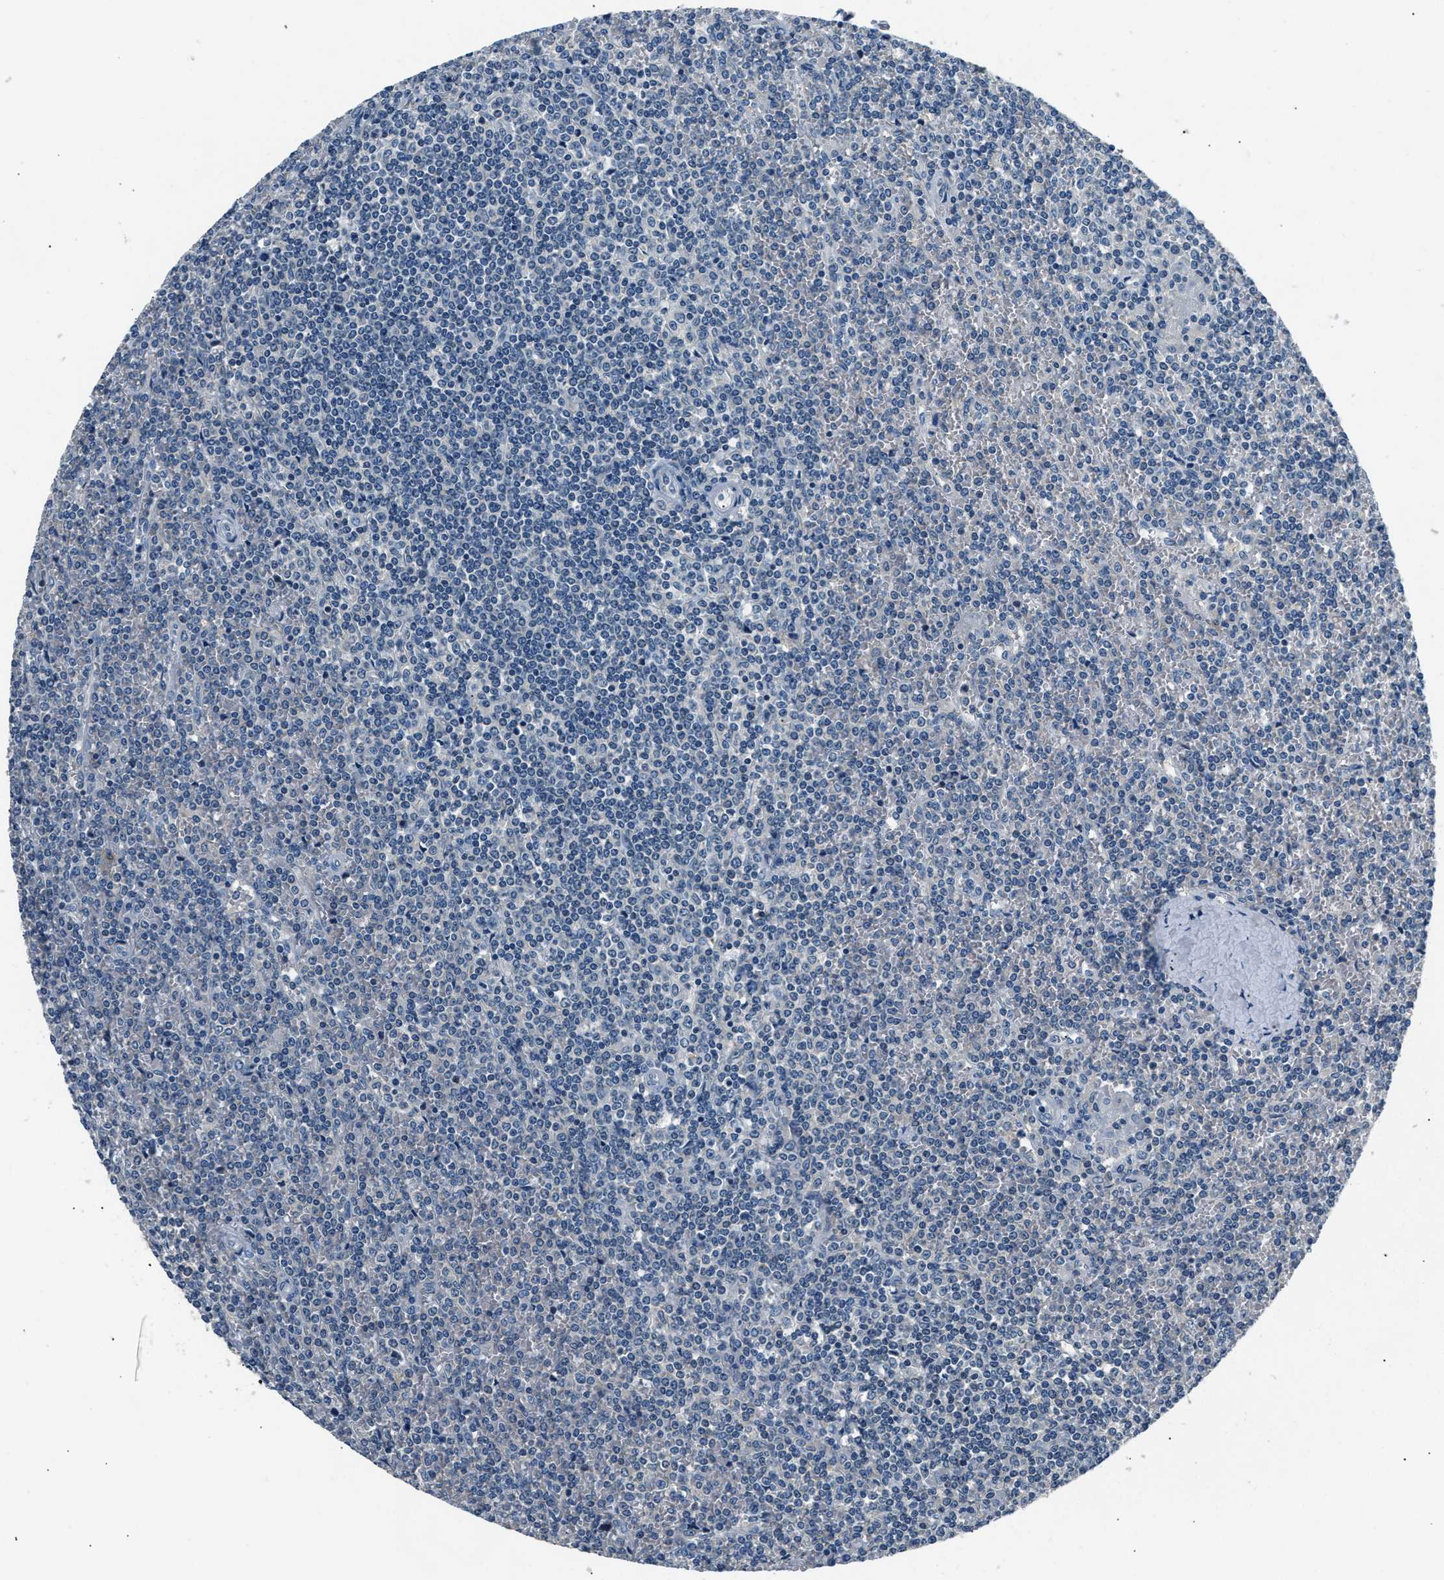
{"staining": {"intensity": "negative", "quantity": "none", "location": "none"}, "tissue": "lymphoma", "cell_type": "Tumor cells", "image_type": "cancer", "snomed": [{"axis": "morphology", "description": "Malignant lymphoma, non-Hodgkin's type, Low grade"}, {"axis": "topography", "description": "Spleen"}], "caption": "Image shows no protein expression in tumor cells of malignant lymphoma, non-Hodgkin's type (low-grade) tissue.", "gene": "INHA", "patient": {"sex": "female", "age": 19}}